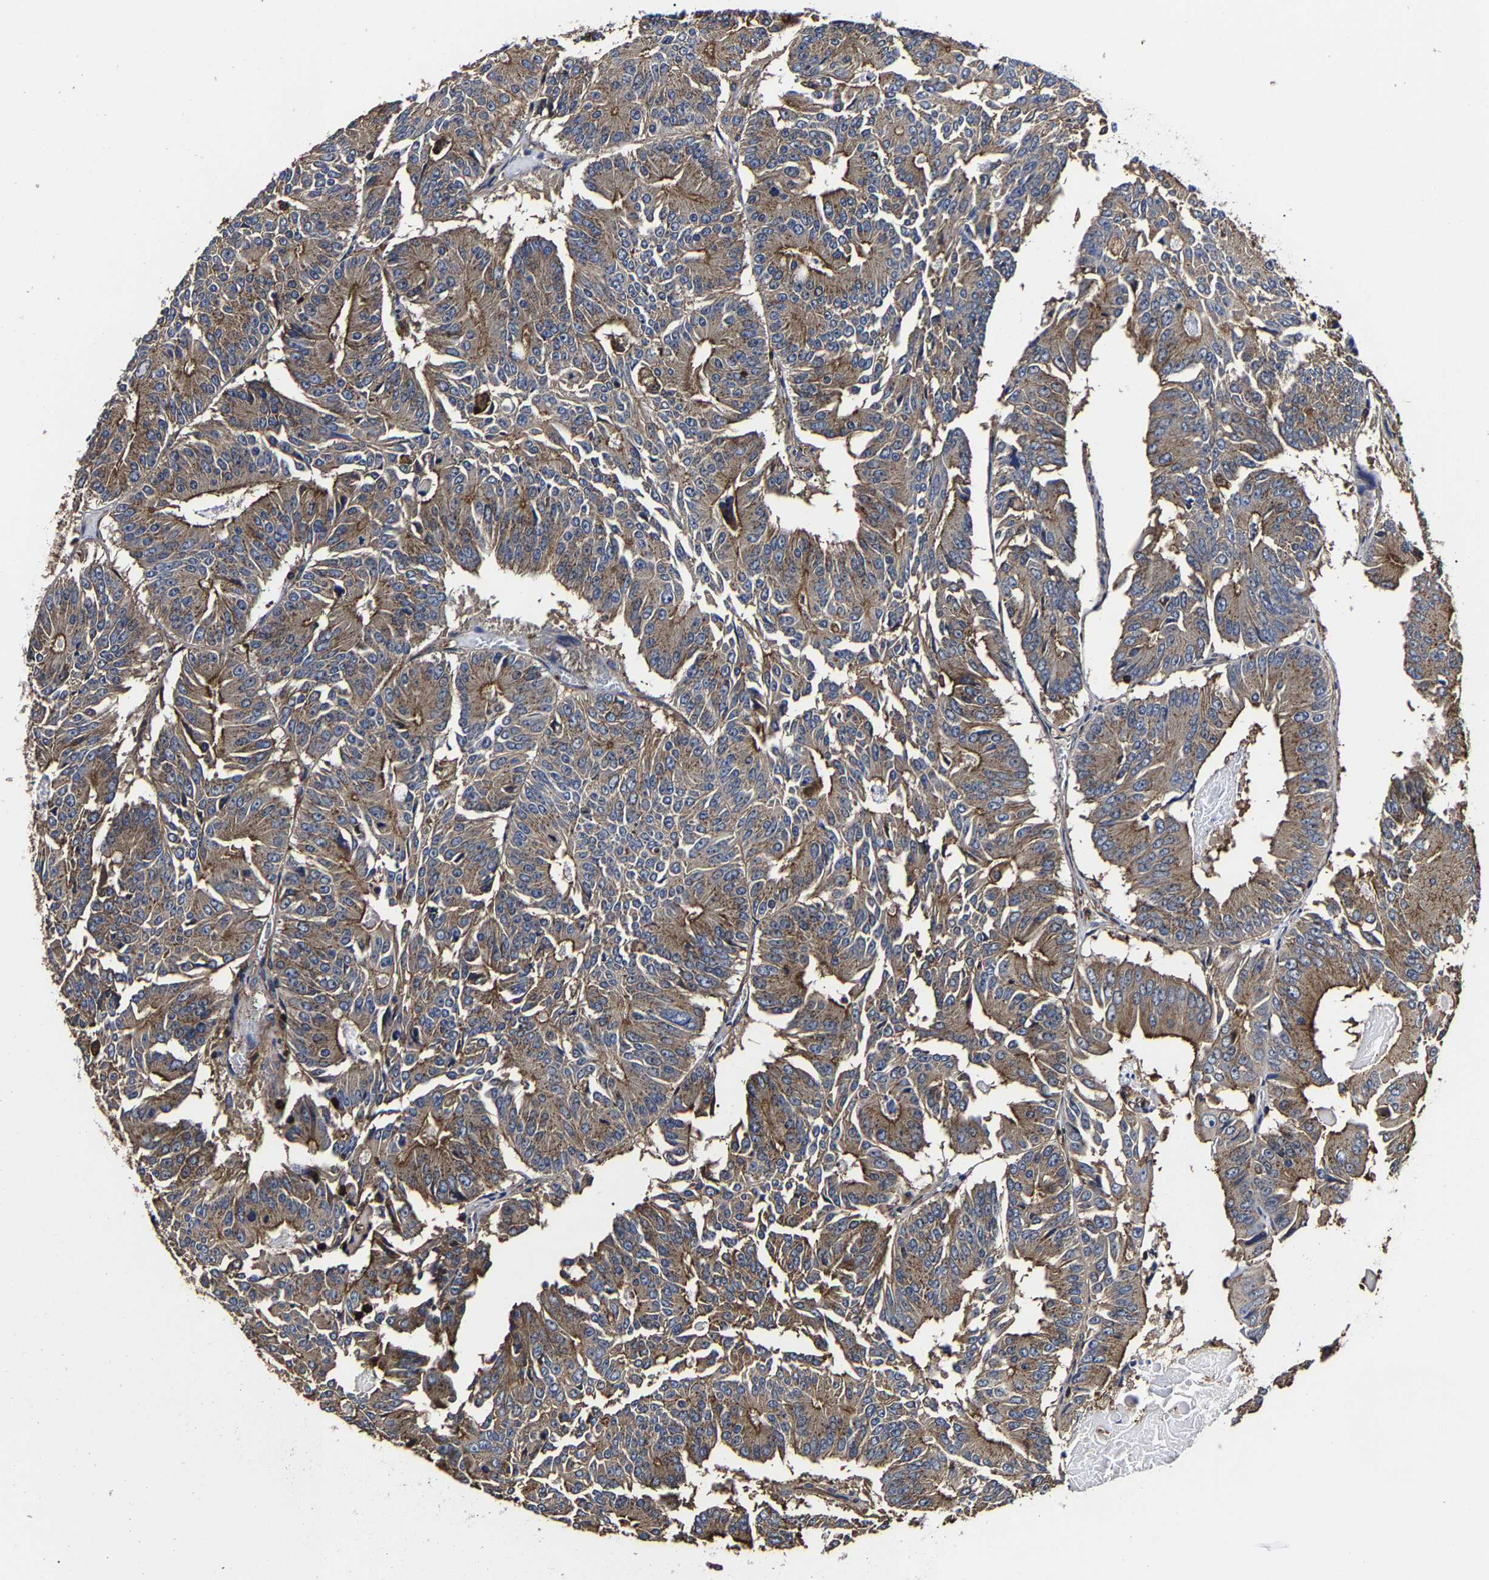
{"staining": {"intensity": "moderate", "quantity": ">75%", "location": "cytoplasmic/membranous"}, "tissue": "colorectal cancer", "cell_type": "Tumor cells", "image_type": "cancer", "snomed": [{"axis": "morphology", "description": "Adenocarcinoma, NOS"}, {"axis": "topography", "description": "Colon"}], "caption": "This image demonstrates IHC staining of colorectal cancer (adenocarcinoma), with medium moderate cytoplasmic/membranous expression in about >75% of tumor cells.", "gene": "SSH3", "patient": {"sex": "male", "age": 87}}